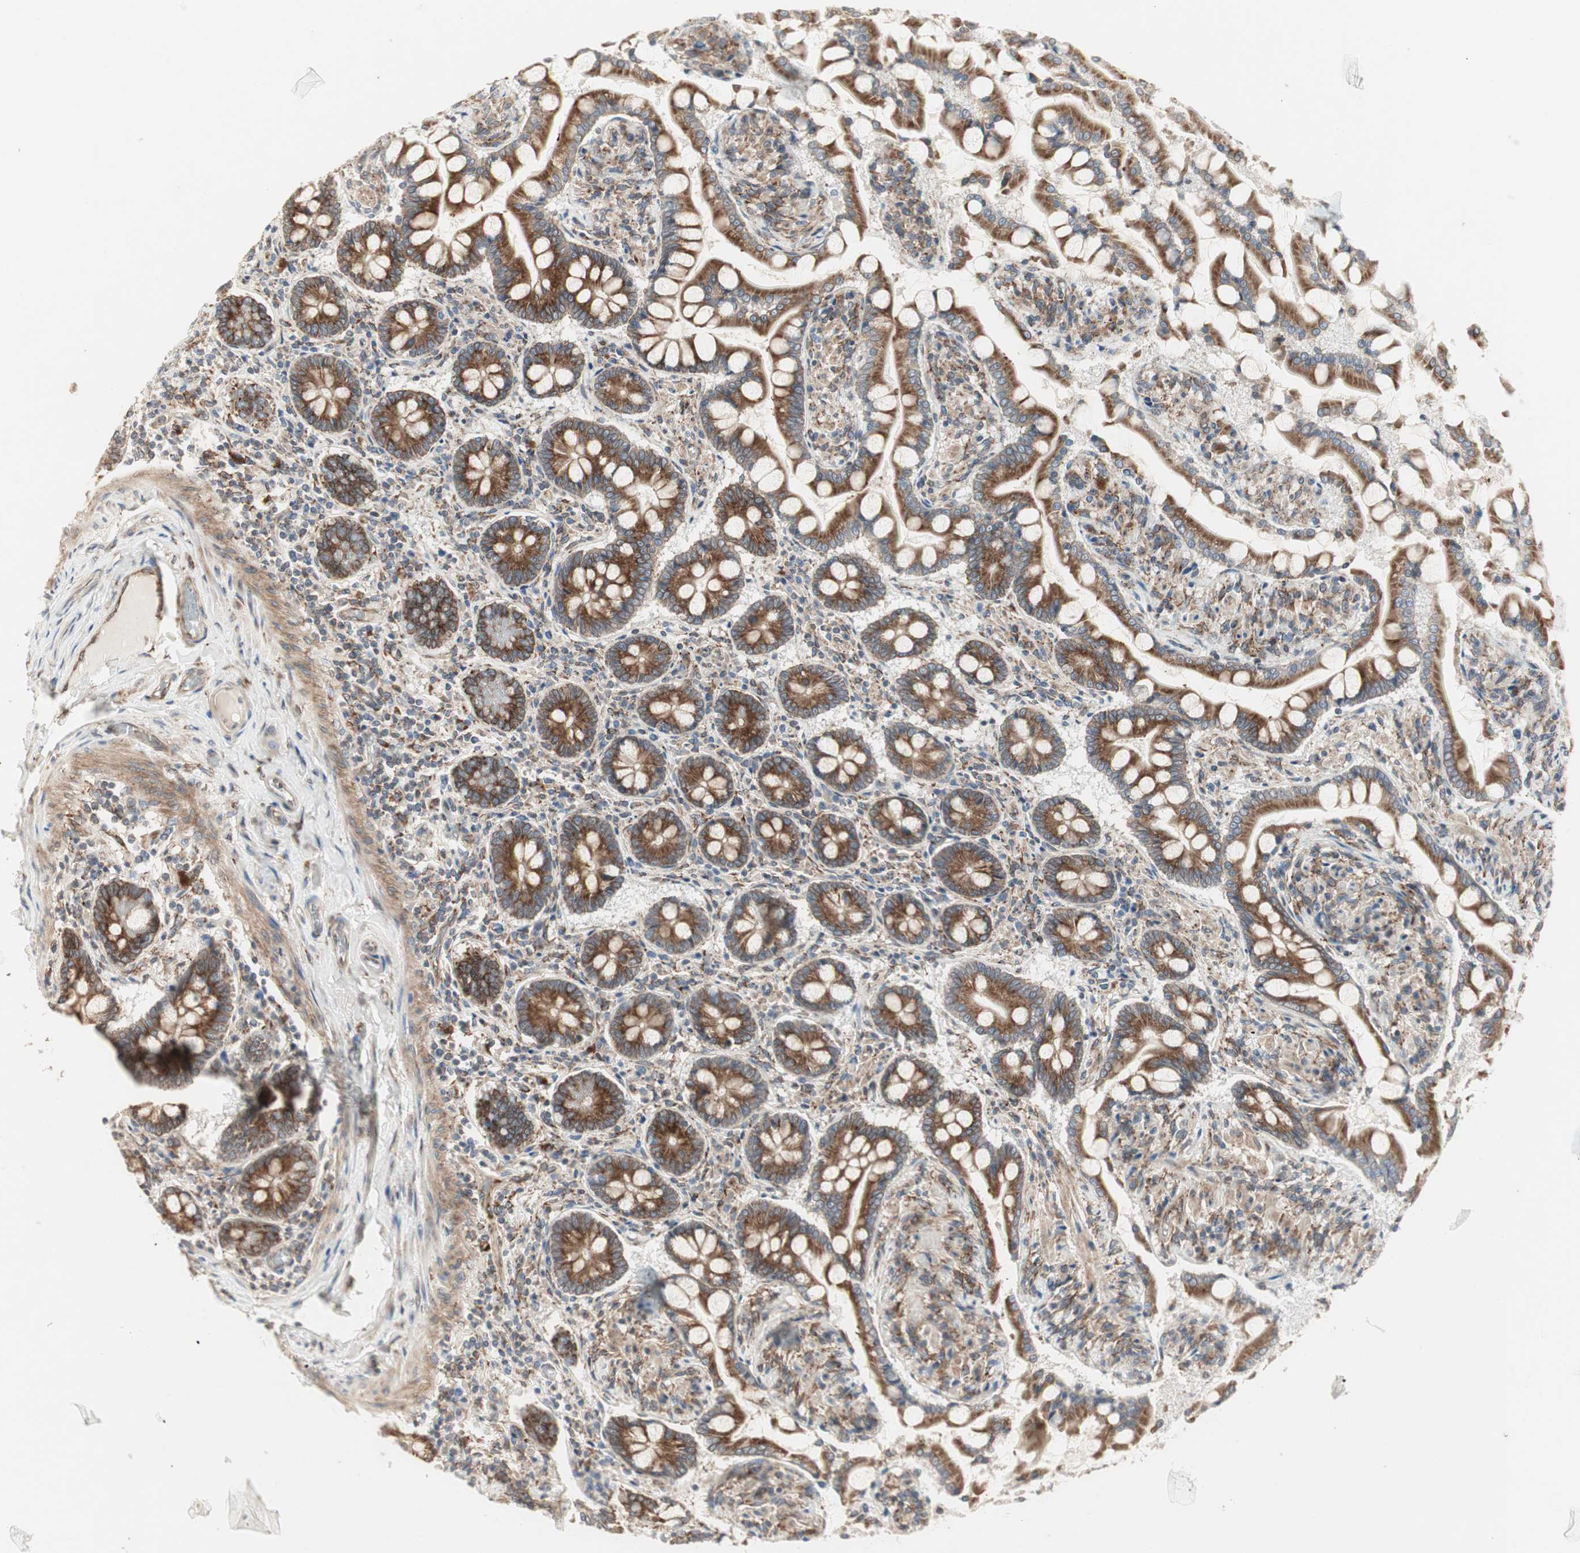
{"staining": {"intensity": "strong", "quantity": ">75%", "location": "cytoplasmic/membranous"}, "tissue": "small intestine", "cell_type": "Glandular cells", "image_type": "normal", "snomed": [{"axis": "morphology", "description": "Normal tissue, NOS"}, {"axis": "topography", "description": "Small intestine"}], "caption": "Immunohistochemical staining of normal human small intestine demonstrates strong cytoplasmic/membranous protein staining in approximately >75% of glandular cells. (IHC, brightfield microscopy, high magnification).", "gene": "H6PD", "patient": {"sex": "male", "age": 41}}